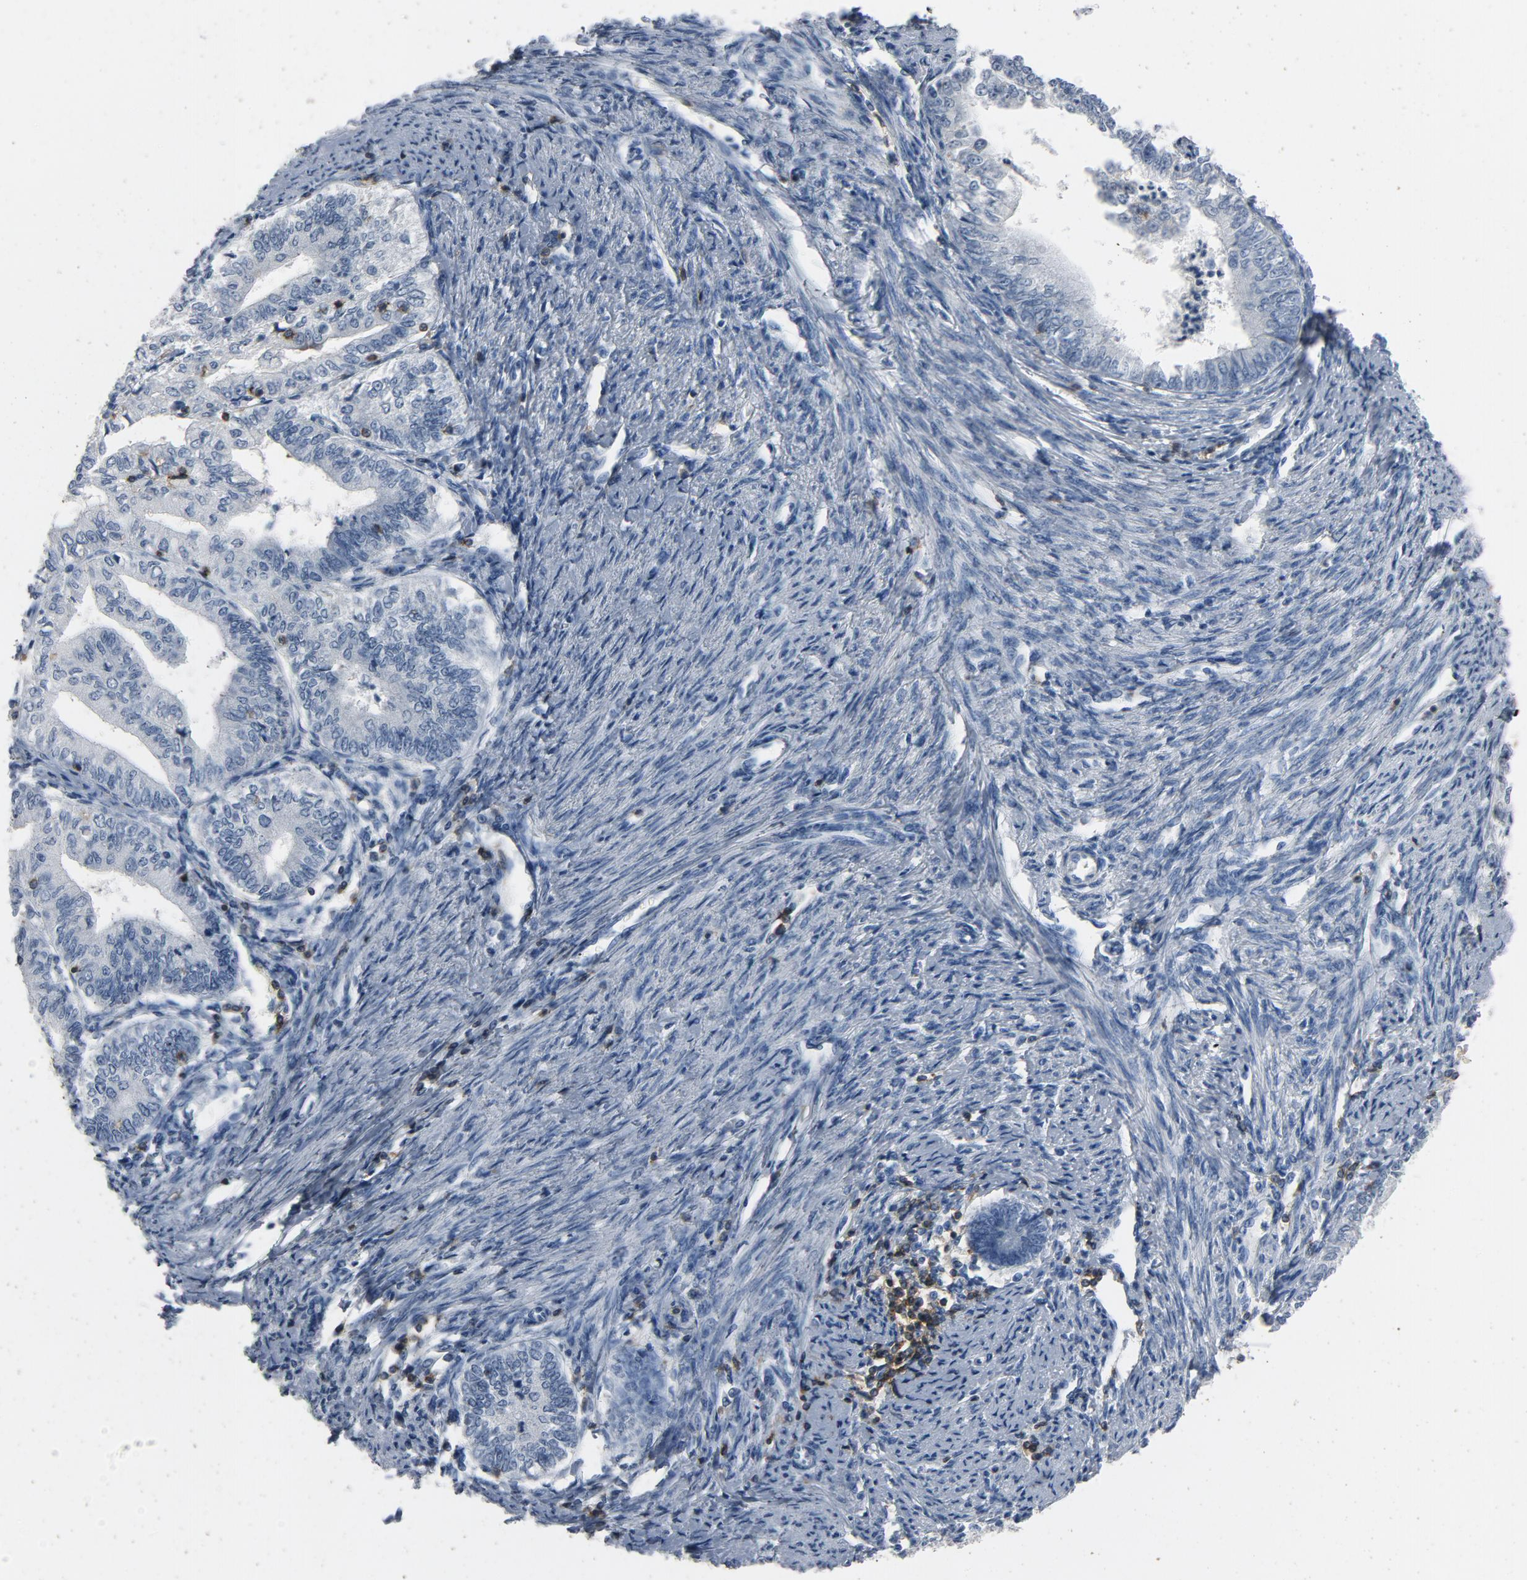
{"staining": {"intensity": "negative", "quantity": "none", "location": "none"}, "tissue": "endometrial cancer", "cell_type": "Tumor cells", "image_type": "cancer", "snomed": [{"axis": "morphology", "description": "Adenocarcinoma, NOS"}, {"axis": "topography", "description": "Endometrium"}], "caption": "Immunohistochemistry photomicrograph of neoplastic tissue: adenocarcinoma (endometrial) stained with DAB (3,3'-diaminobenzidine) reveals no significant protein staining in tumor cells. (Stains: DAB immunohistochemistry with hematoxylin counter stain, Microscopy: brightfield microscopy at high magnification).", "gene": "LCK", "patient": {"sex": "female", "age": 66}}